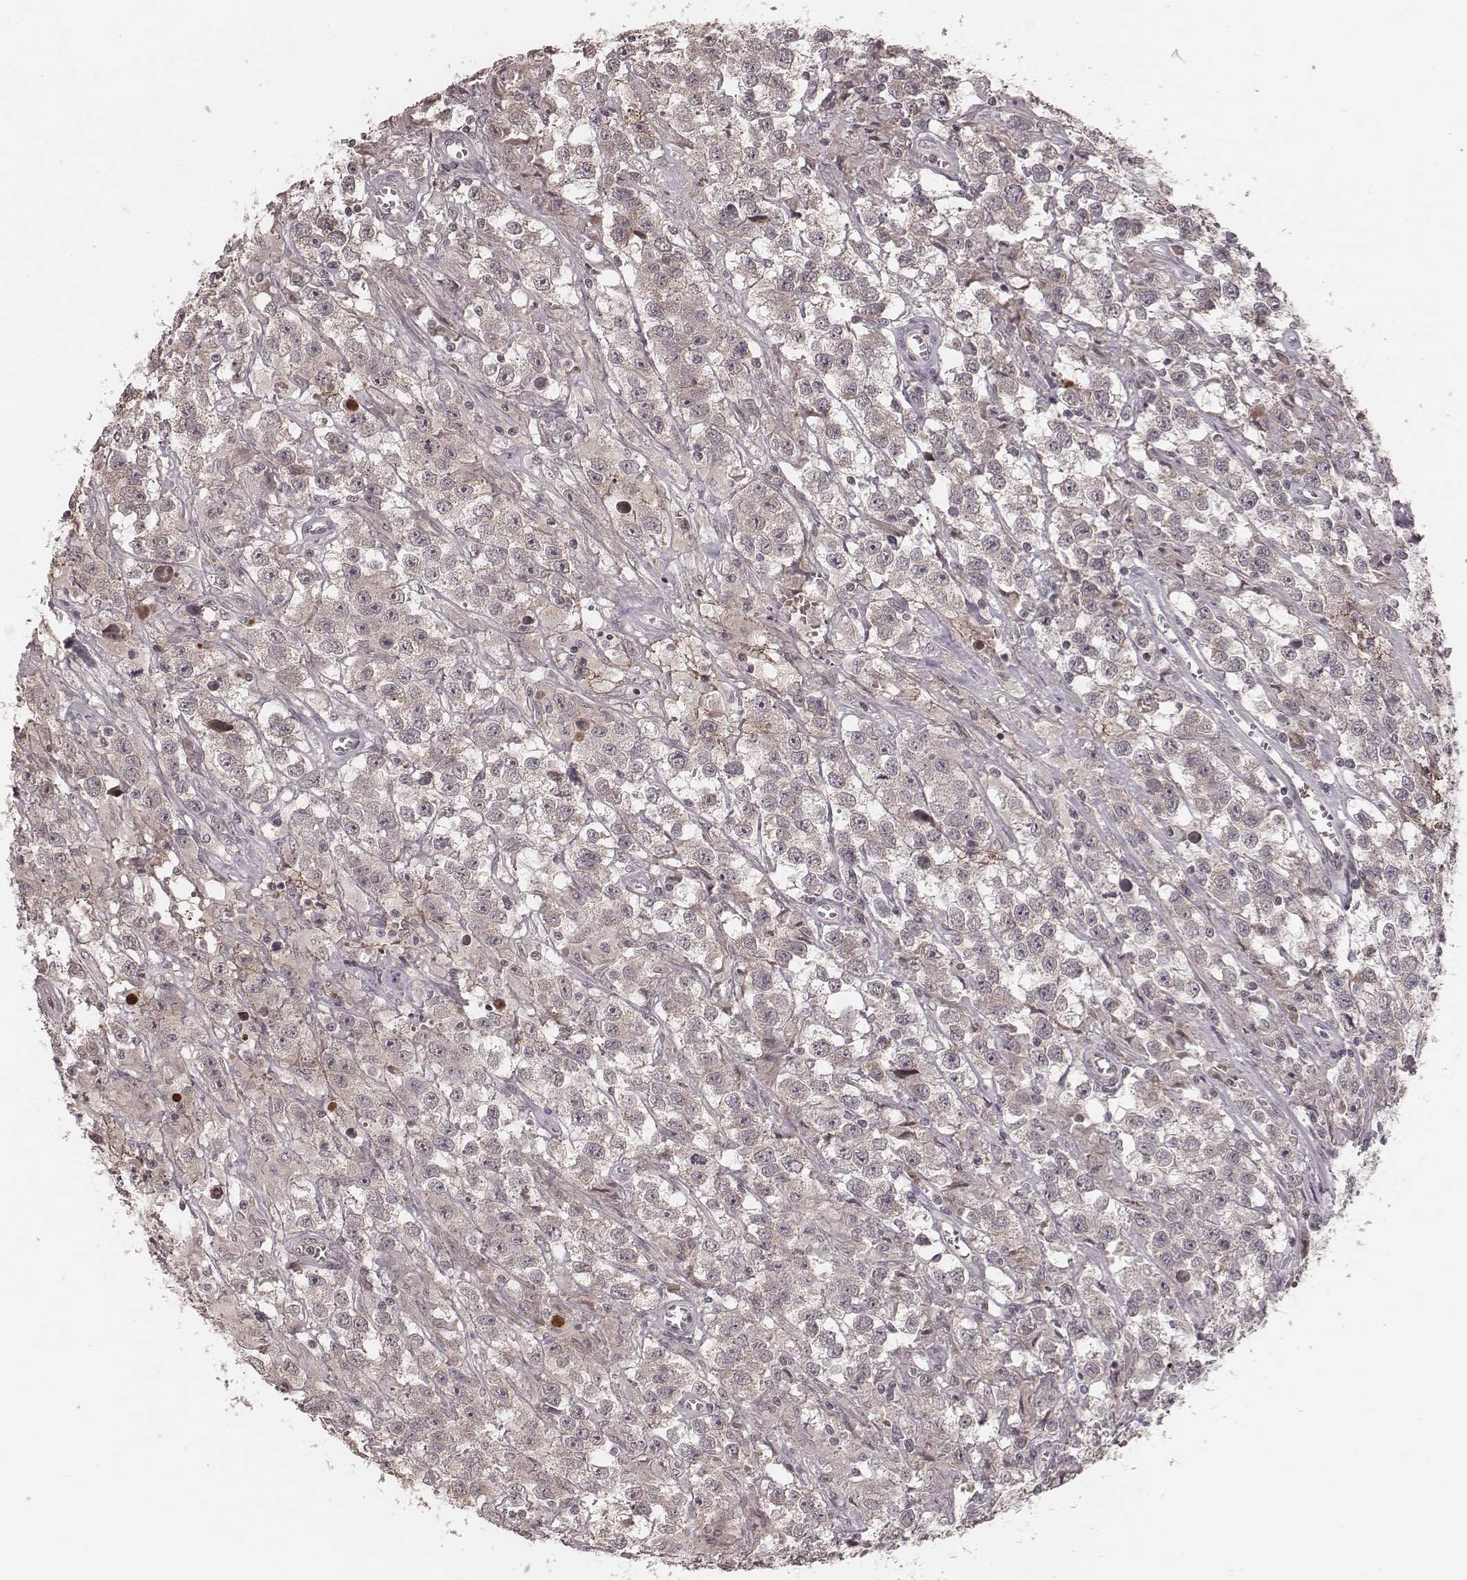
{"staining": {"intensity": "negative", "quantity": "none", "location": "none"}, "tissue": "testis cancer", "cell_type": "Tumor cells", "image_type": "cancer", "snomed": [{"axis": "morphology", "description": "Seminoma, NOS"}, {"axis": "topography", "description": "Testis"}], "caption": "An image of human testis cancer (seminoma) is negative for staining in tumor cells.", "gene": "IL5", "patient": {"sex": "male", "age": 43}}